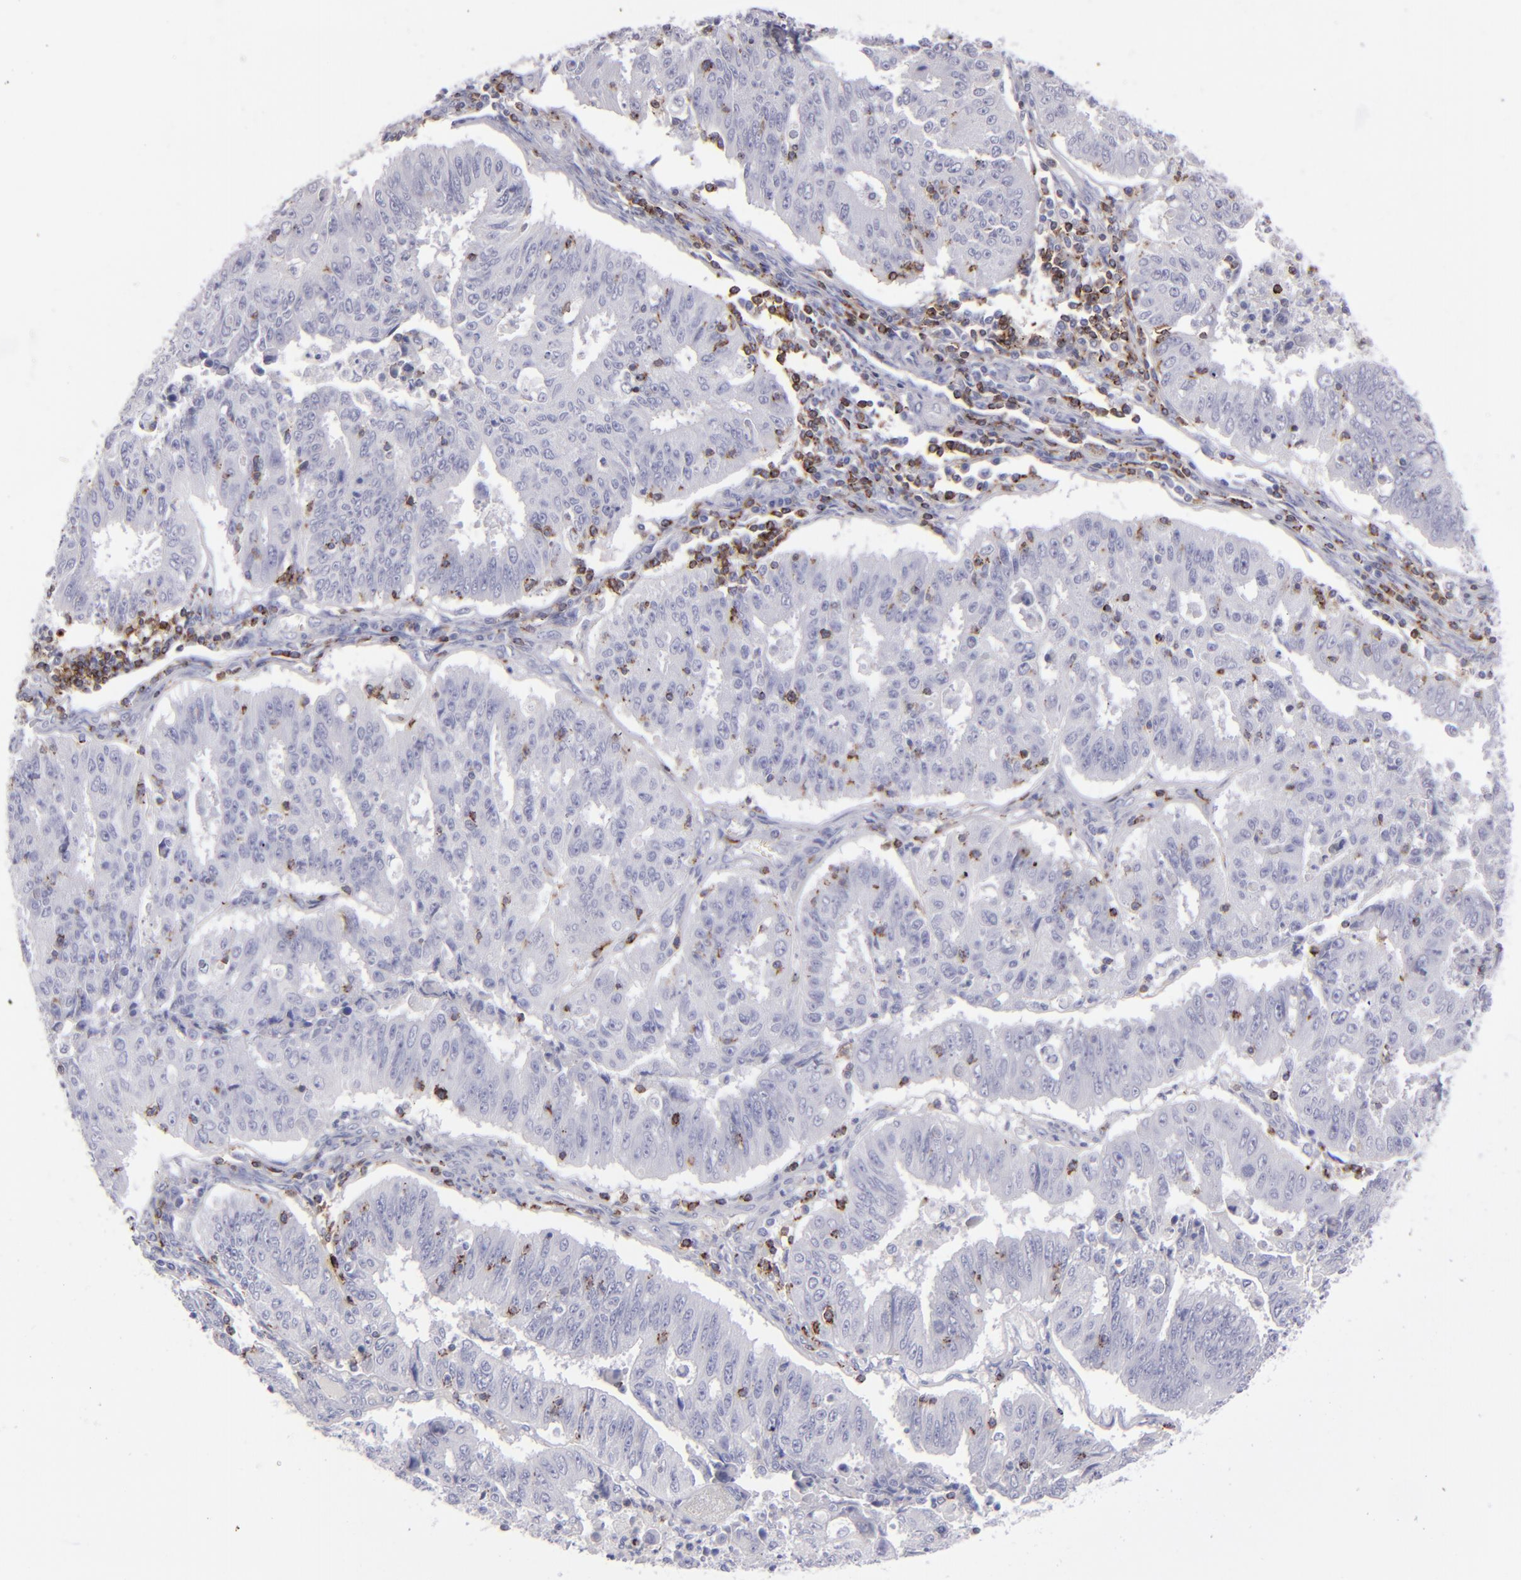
{"staining": {"intensity": "negative", "quantity": "none", "location": "none"}, "tissue": "endometrial cancer", "cell_type": "Tumor cells", "image_type": "cancer", "snomed": [{"axis": "morphology", "description": "Adenocarcinoma, NOS"}, {"axis": "topography", "description": "Endometrium"}], "caption": "DAB (3,3'-diaminobenzidine) immunohistochemical staining of human endometrial adenocarcinoma displays no significant positivity in tumor cells.", "gene": "CD2", "patient": {"sex": "female", "age": 42}}